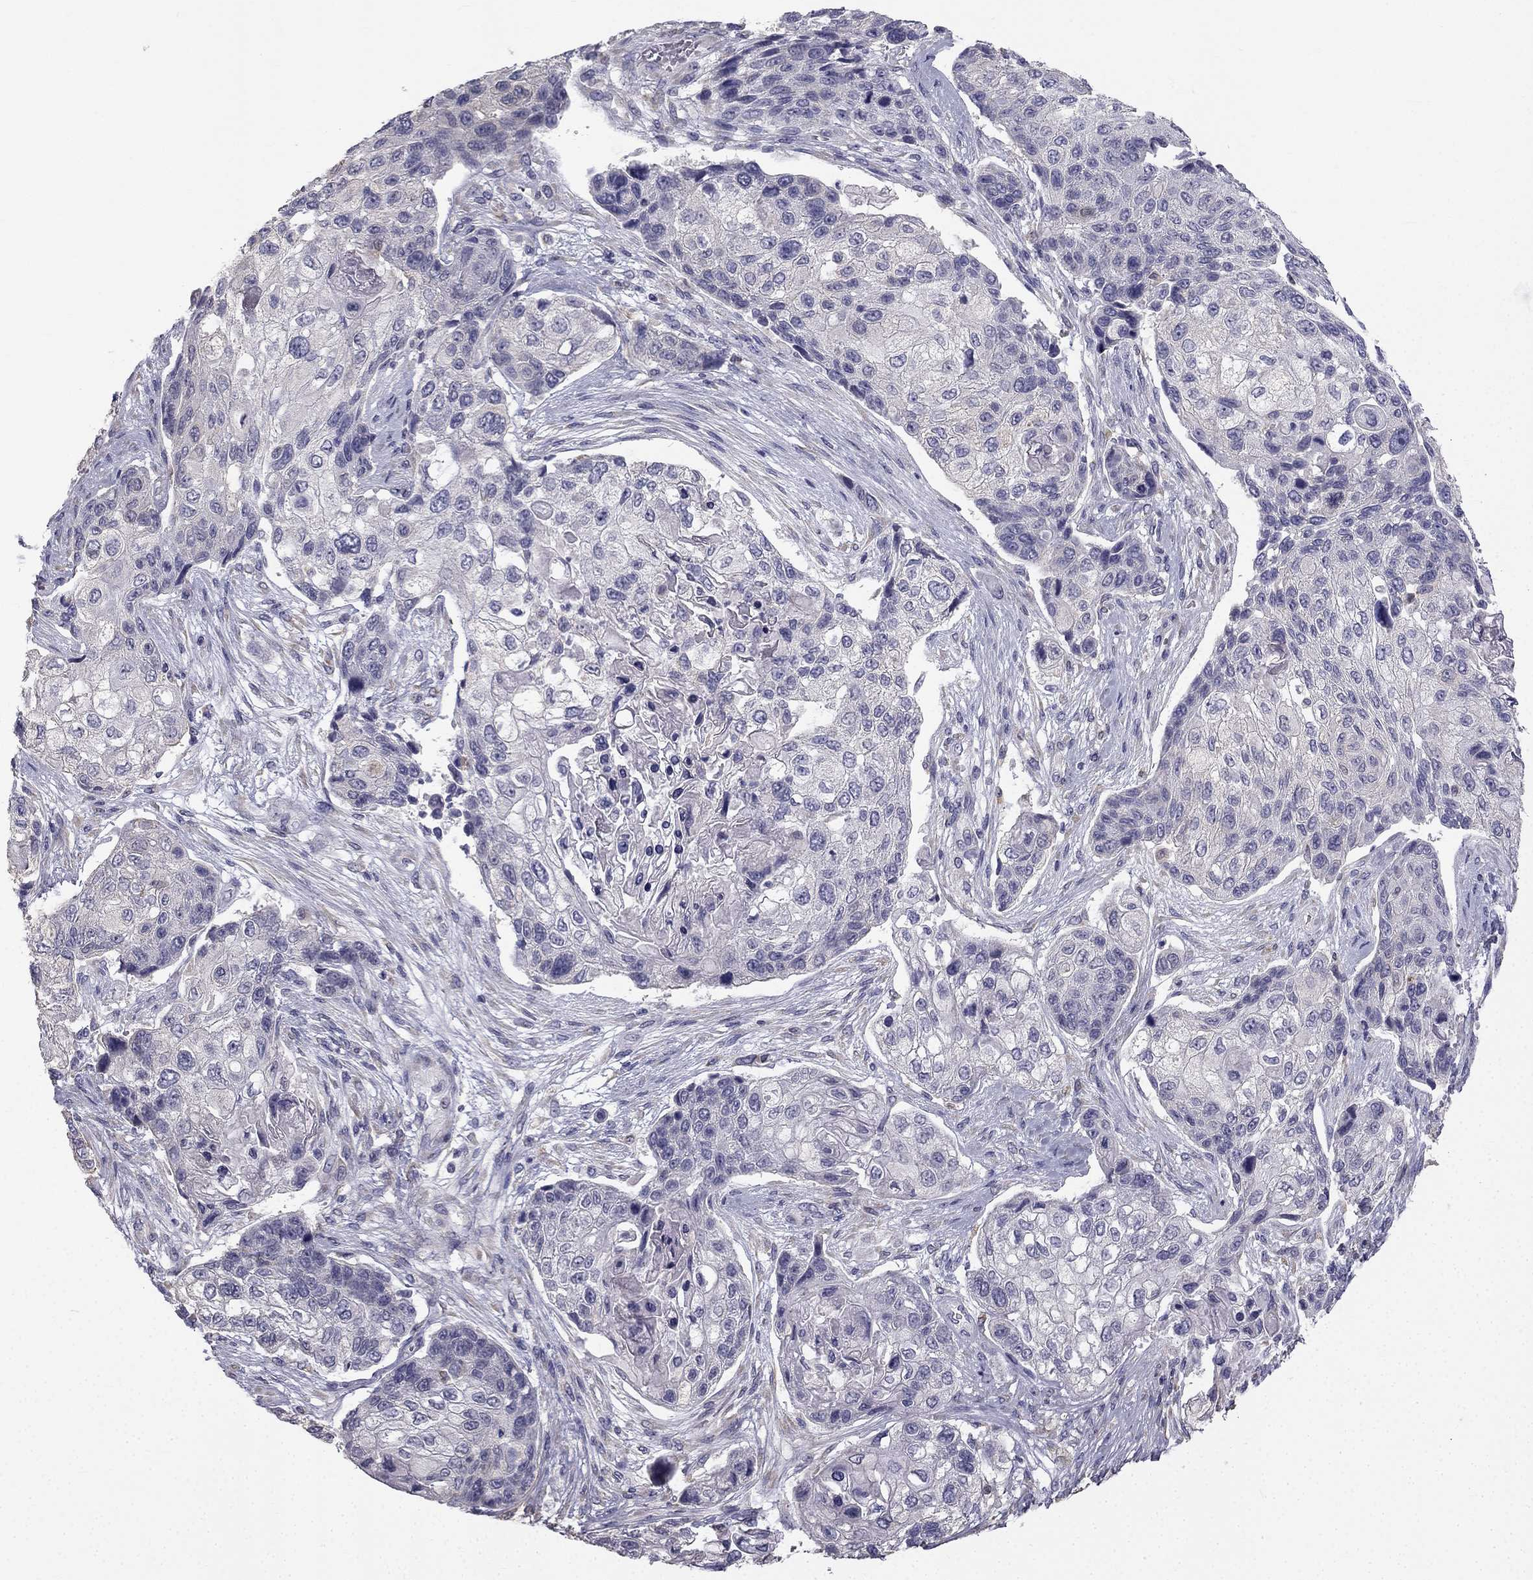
{"staining": {"intensity": "negative", "quantity": "none", "location": "none"}, "tissue": "lung cancer", "cell_type": "Tumor cells", "image_type": "cancer", "snomed": [{"axis": "morphology", "description": "Squamous cell carcinoma, NOS"}, {"axis": "topography", "description": "Lung"}], "caption": "Squamous cell carcinoma (lung) stained for a protein using immunohistochemistry (IHC) reveals no expression tumor cells.", "gene": "CCDC40", "patient": {"sex": "male", "age": 69}}